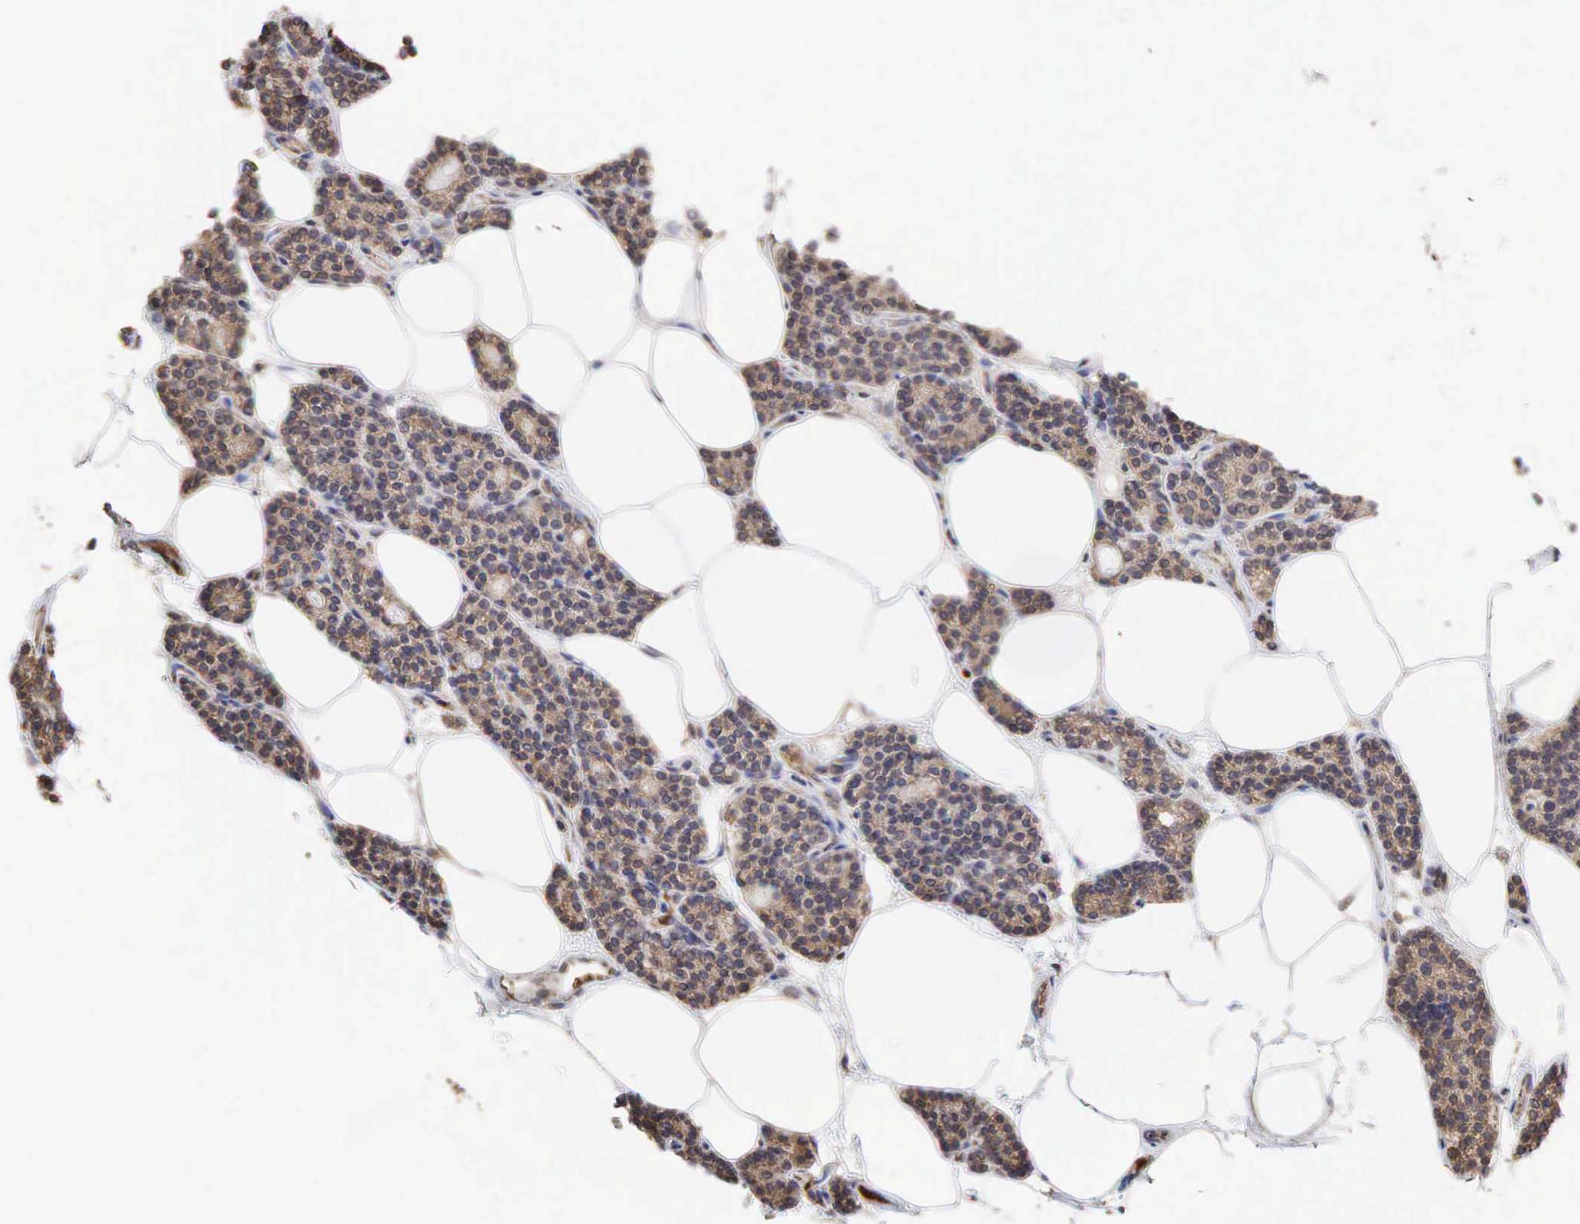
{"staining": {"intensity": "moderate", "quantity": ">75%", "location": "cytoplasmic/membranous"}, "tissue": "parathyroid gland", "cell_type": "Glandular cells", "image_type": "normal", "snomed": [{"axis": "morphology", "description": "Normal tissue, NOS"}, {"axis": "topography", "description": "Parathyroid gland"}], "caption": "Approximately >75% of glandular cells in unremarkable human parathyroid gland show moderate cytoplasmic/membranous protein staining as visualized by brown immunohistochemical staining.", "gene": "PABPC5", "patient": {"sex": "male", "age": 54}}